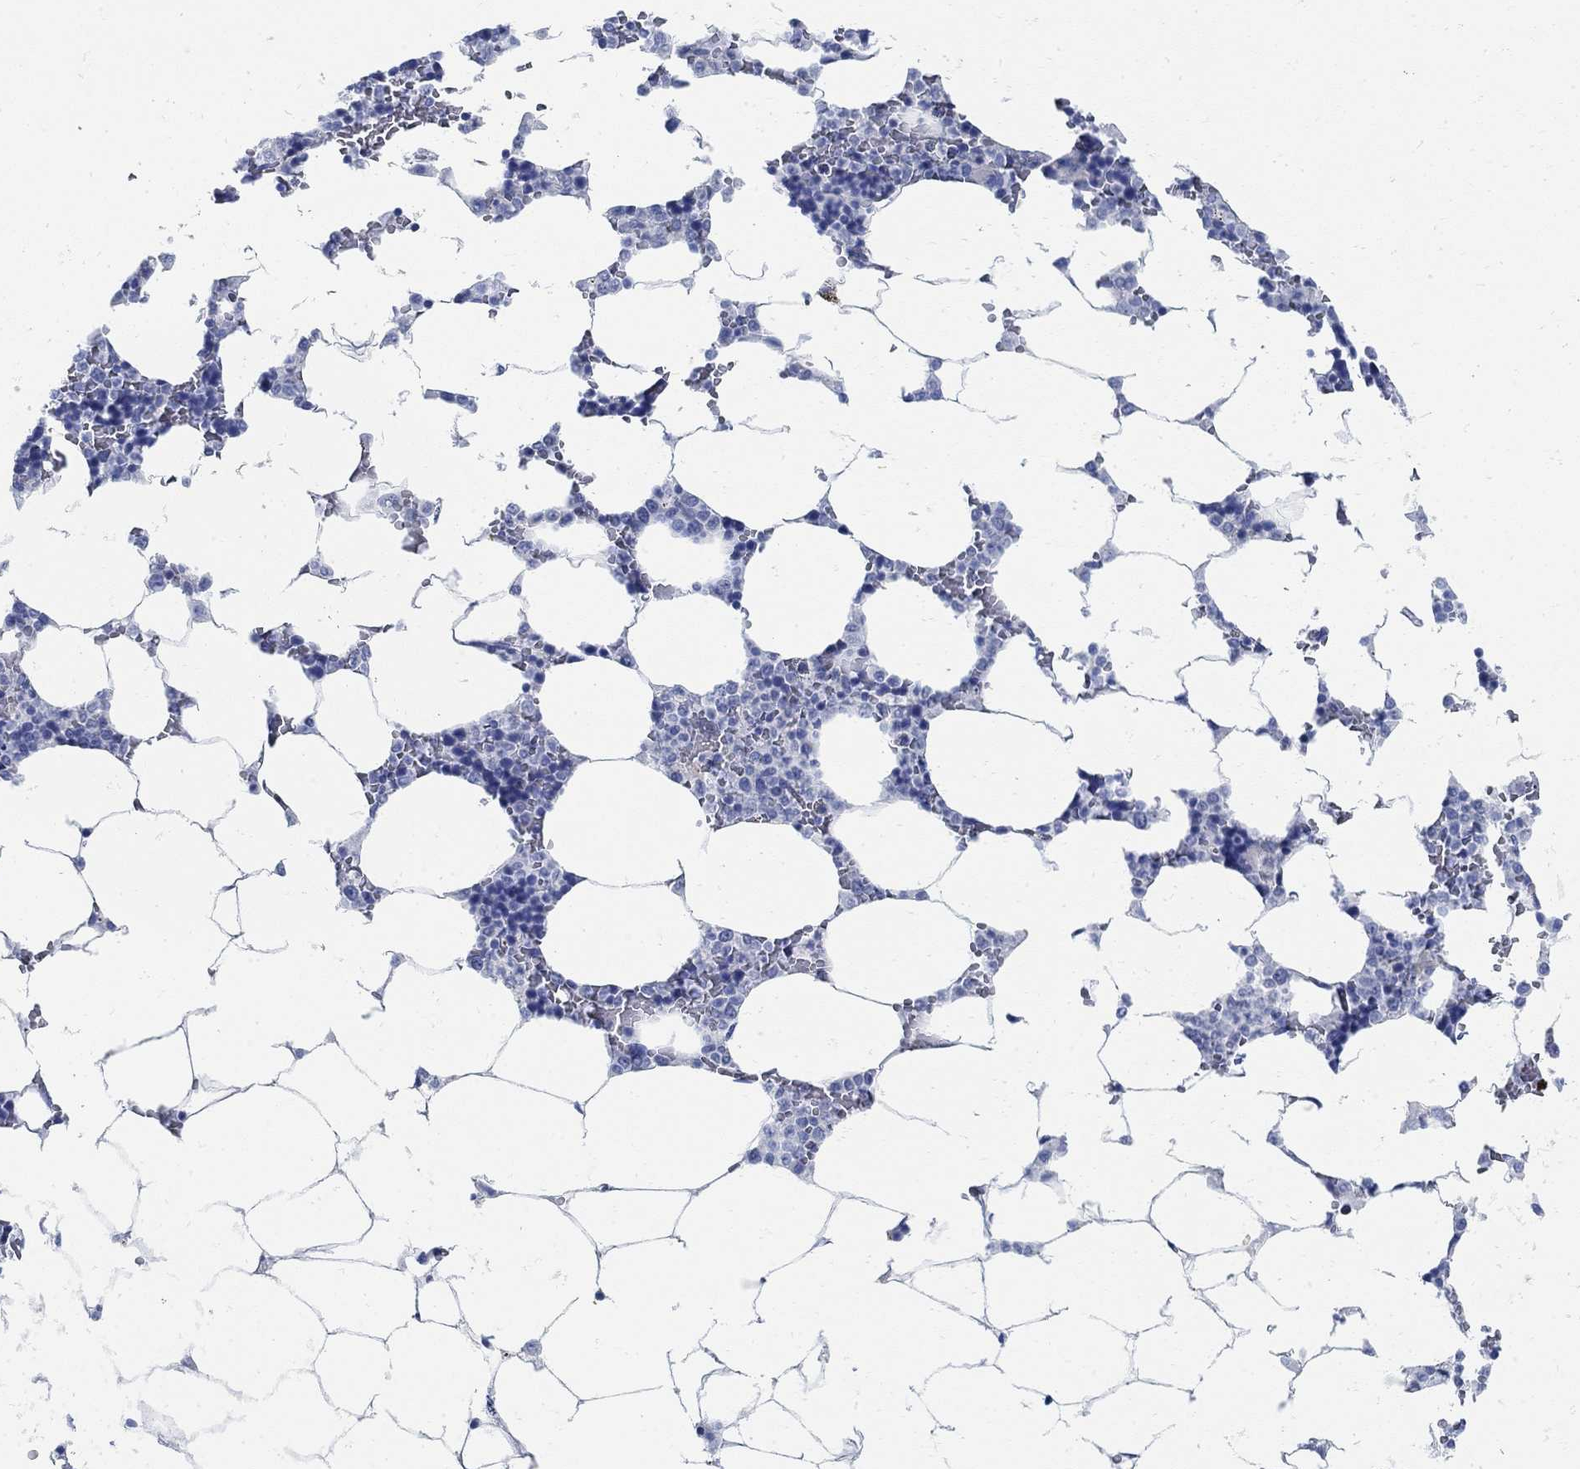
{"staining": {"intensity": "negative", "quantity": "none", "location": "none"}, "tissue": "bone marrow", "cell_type": "Hematopoietic cells", "image_type": "normal", "snomed": [{"axis": "morphology", "description": "Normal tissue, NOS"}, {"axis": "topography", "description": "Bone marrow"}], "caption": "An image of bone marrow stained for a protein shows no brown staining in hematopoietic cells. (Brightfield microscopy of DAB immunohistochemistry at high magnification).", "gene": "RBM20", "patient": {"sex": "male", "age": 63}}